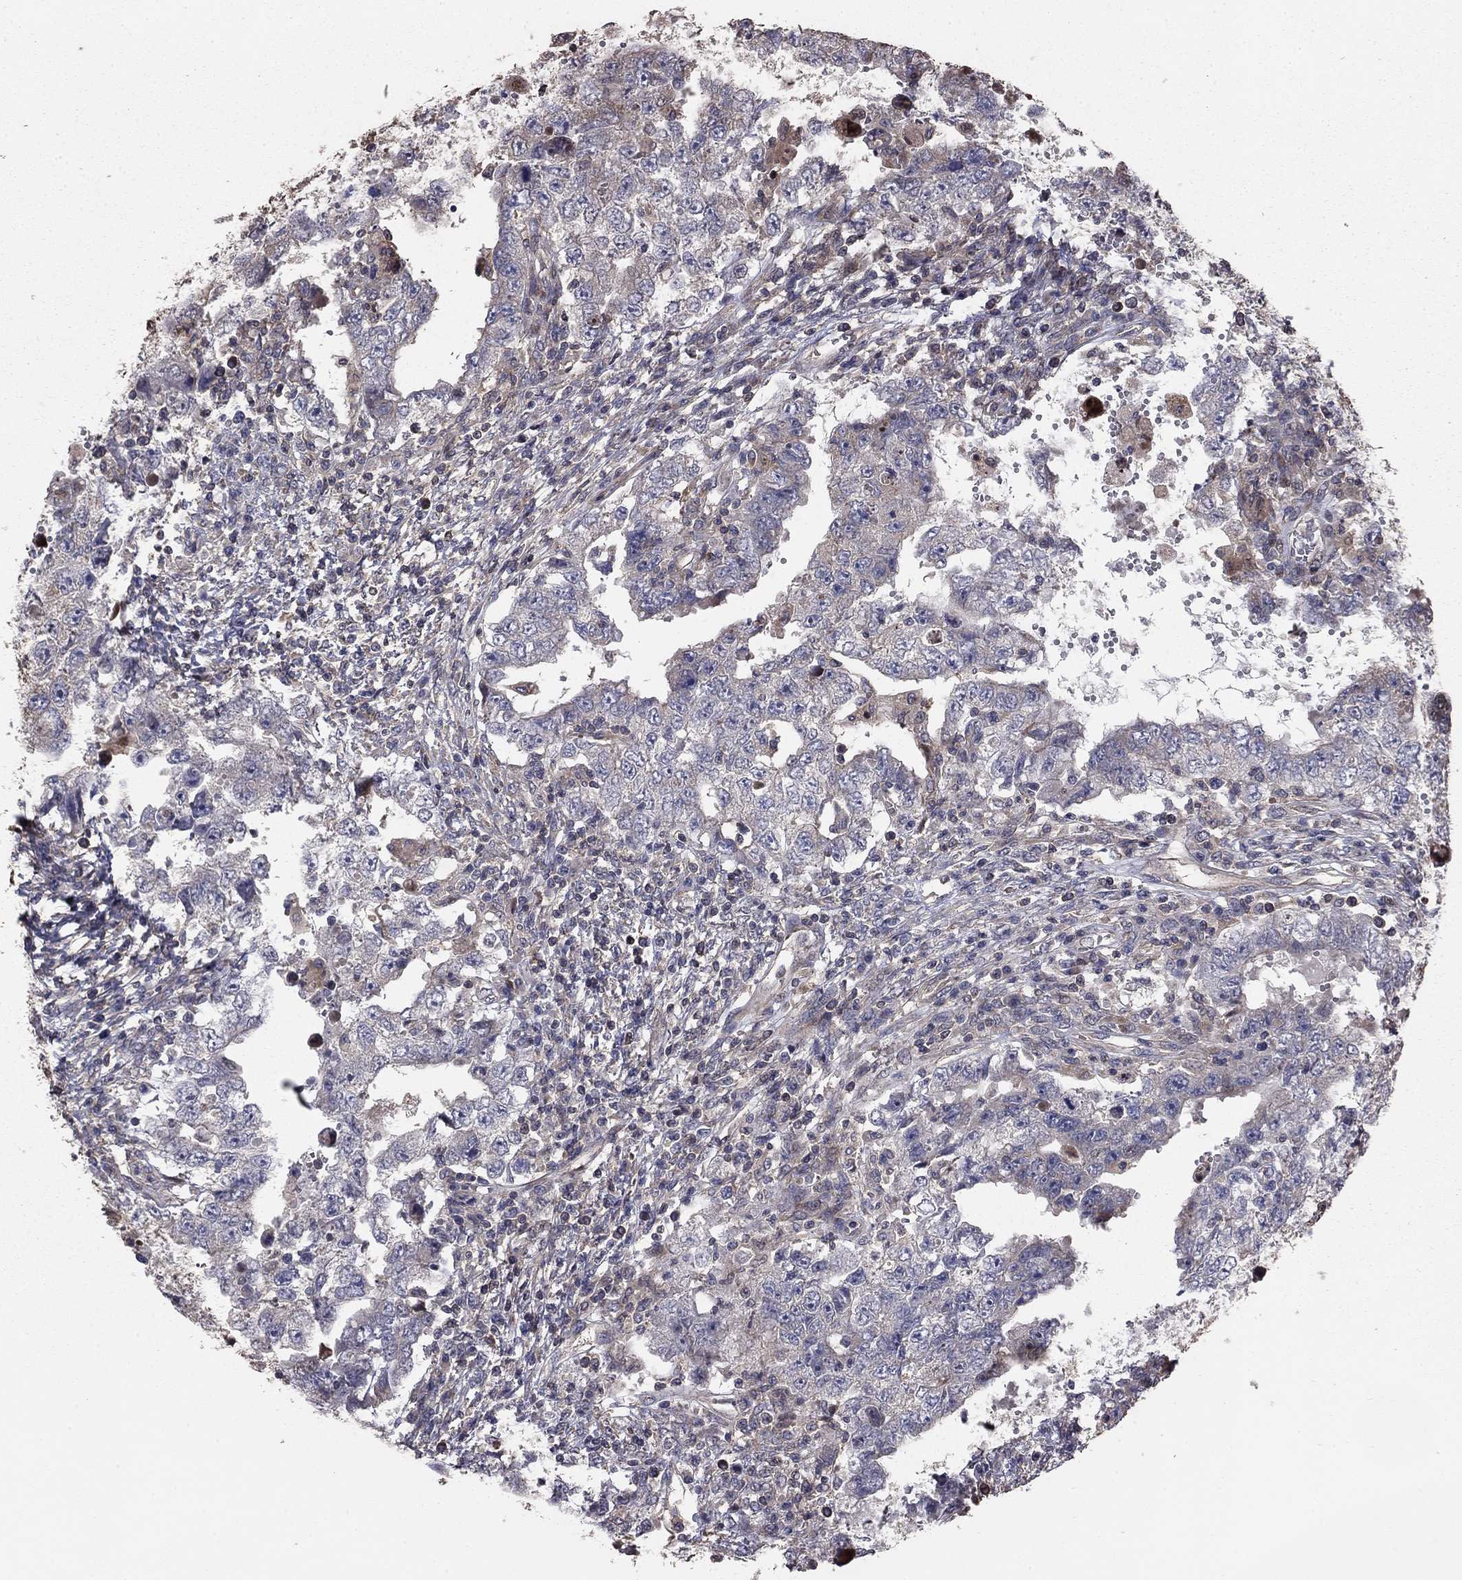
{"staining": {"intensity": "negative", "quantity": "none", "location": "none"}, "tissue": "testis cancer", "cell_type": "Tumor cells", "image_type": "cancer", "snomed": [{"axis": "morphology", "description": "Carcinoma, Embryonal, NOS"}, {"axis": "topography", "description": "Testis"}], "caption": "This is a image of immunohistochemistry staining of testis embryonal carcinoma, which shows no expression in tumor cells. The staining was performed using DAB to visualize the protein expression in brown, while the nuclei were stained in blue with hematoxylin (Magnification: 20x).", "gene": "GYG1", "patient": {"sex": "male", "age": 26}}